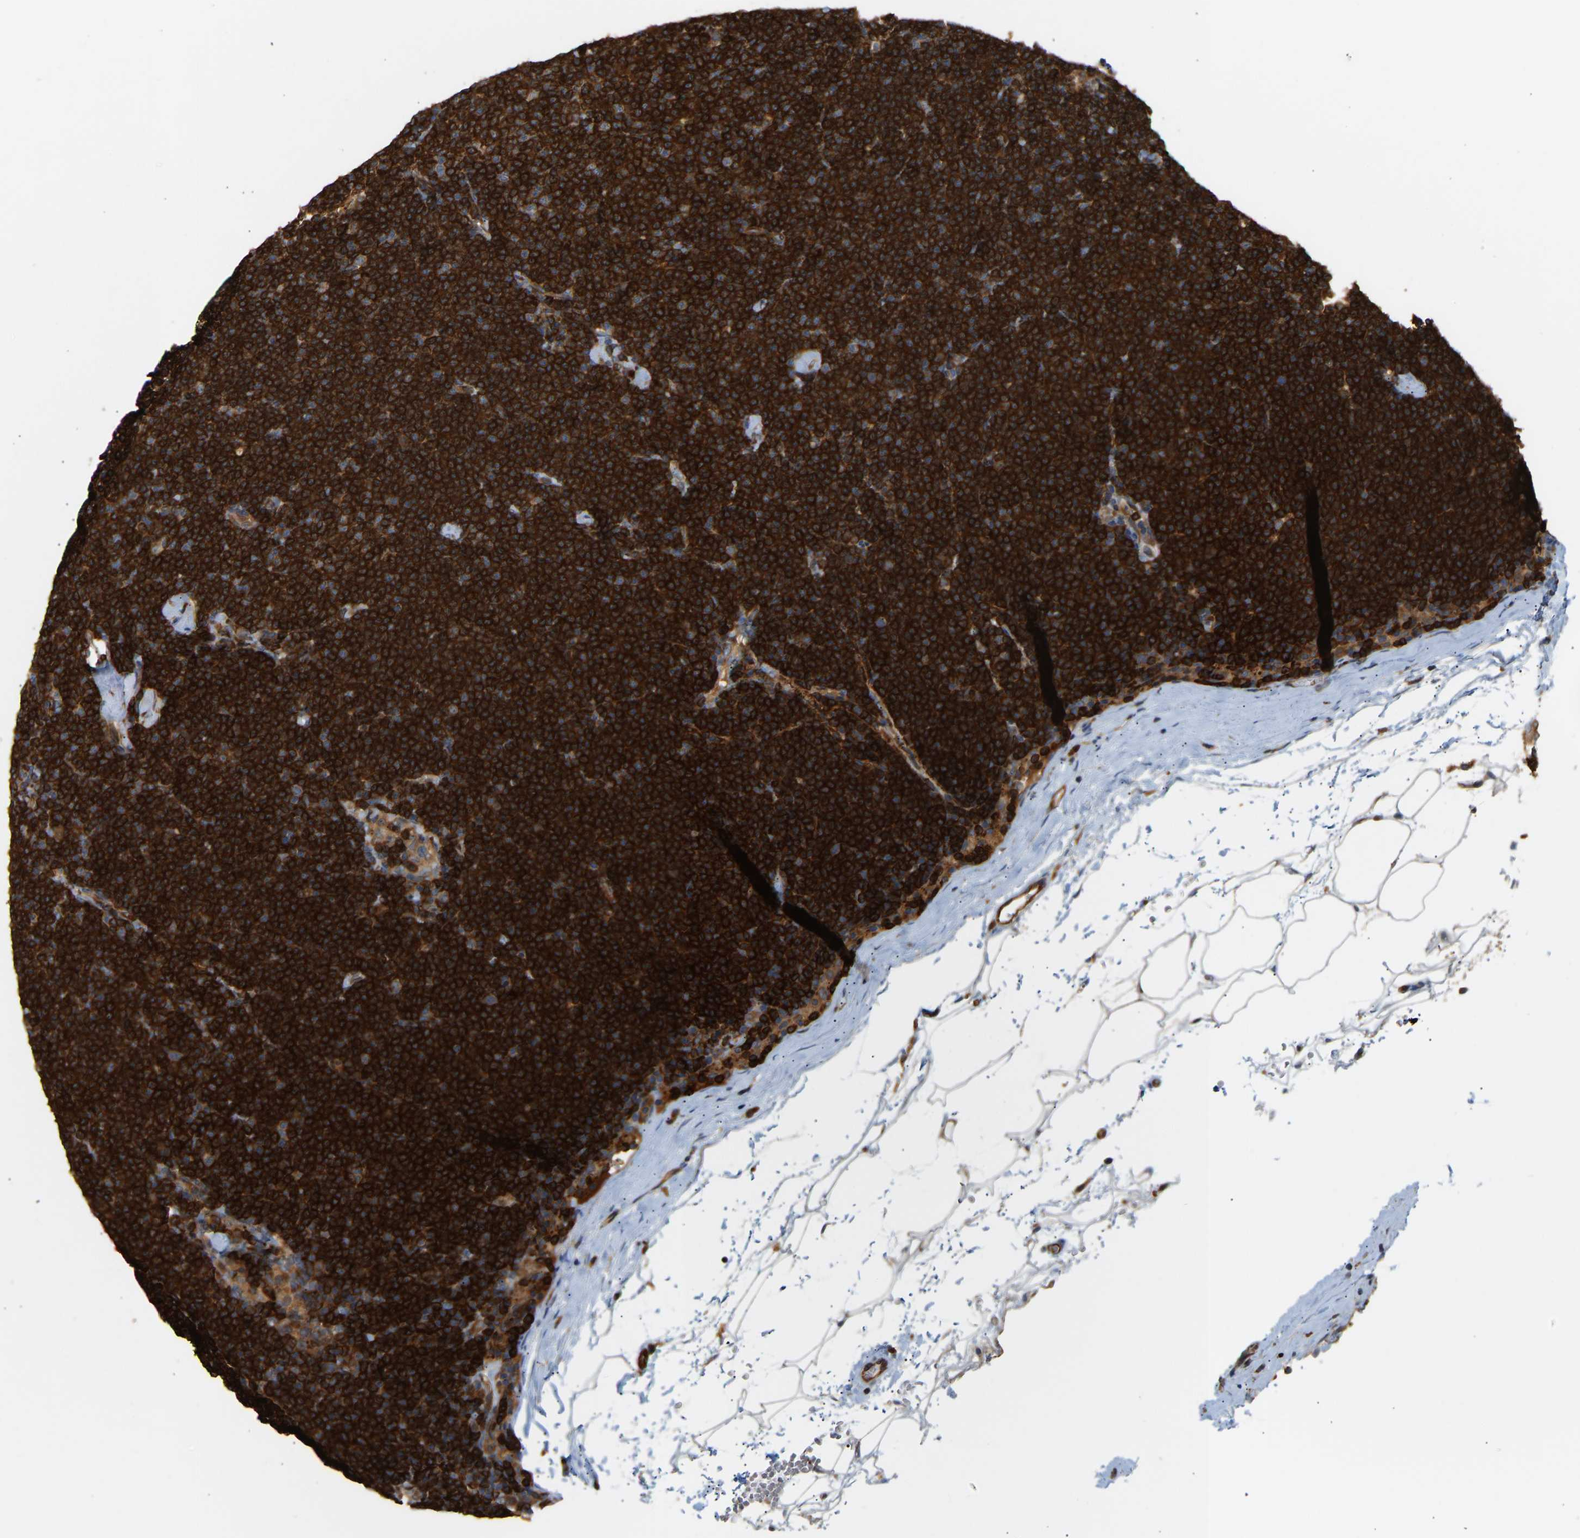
{"staining": {"intensity": "strong", "quantity": ">75%", "location": "cytoplasmic/membranous"}, "tissue": "lymphoma", "cell_type": "Tumor cells", "image_type": "cancer", "snomed": [{"axis": "morphology", "description": "Malignant lymphoma, non-Hodgkin's type, Low grade"}, {"axis": "topography", "description": "Lymph node"}], "caption": "Lymphoma stained for a protein (brown) shows strong cytoplasmic/membranous positive positivity in about >75% of tumor cells.", "gene": "PLCG2", "patient": {"sex": "female", "age": 53}}